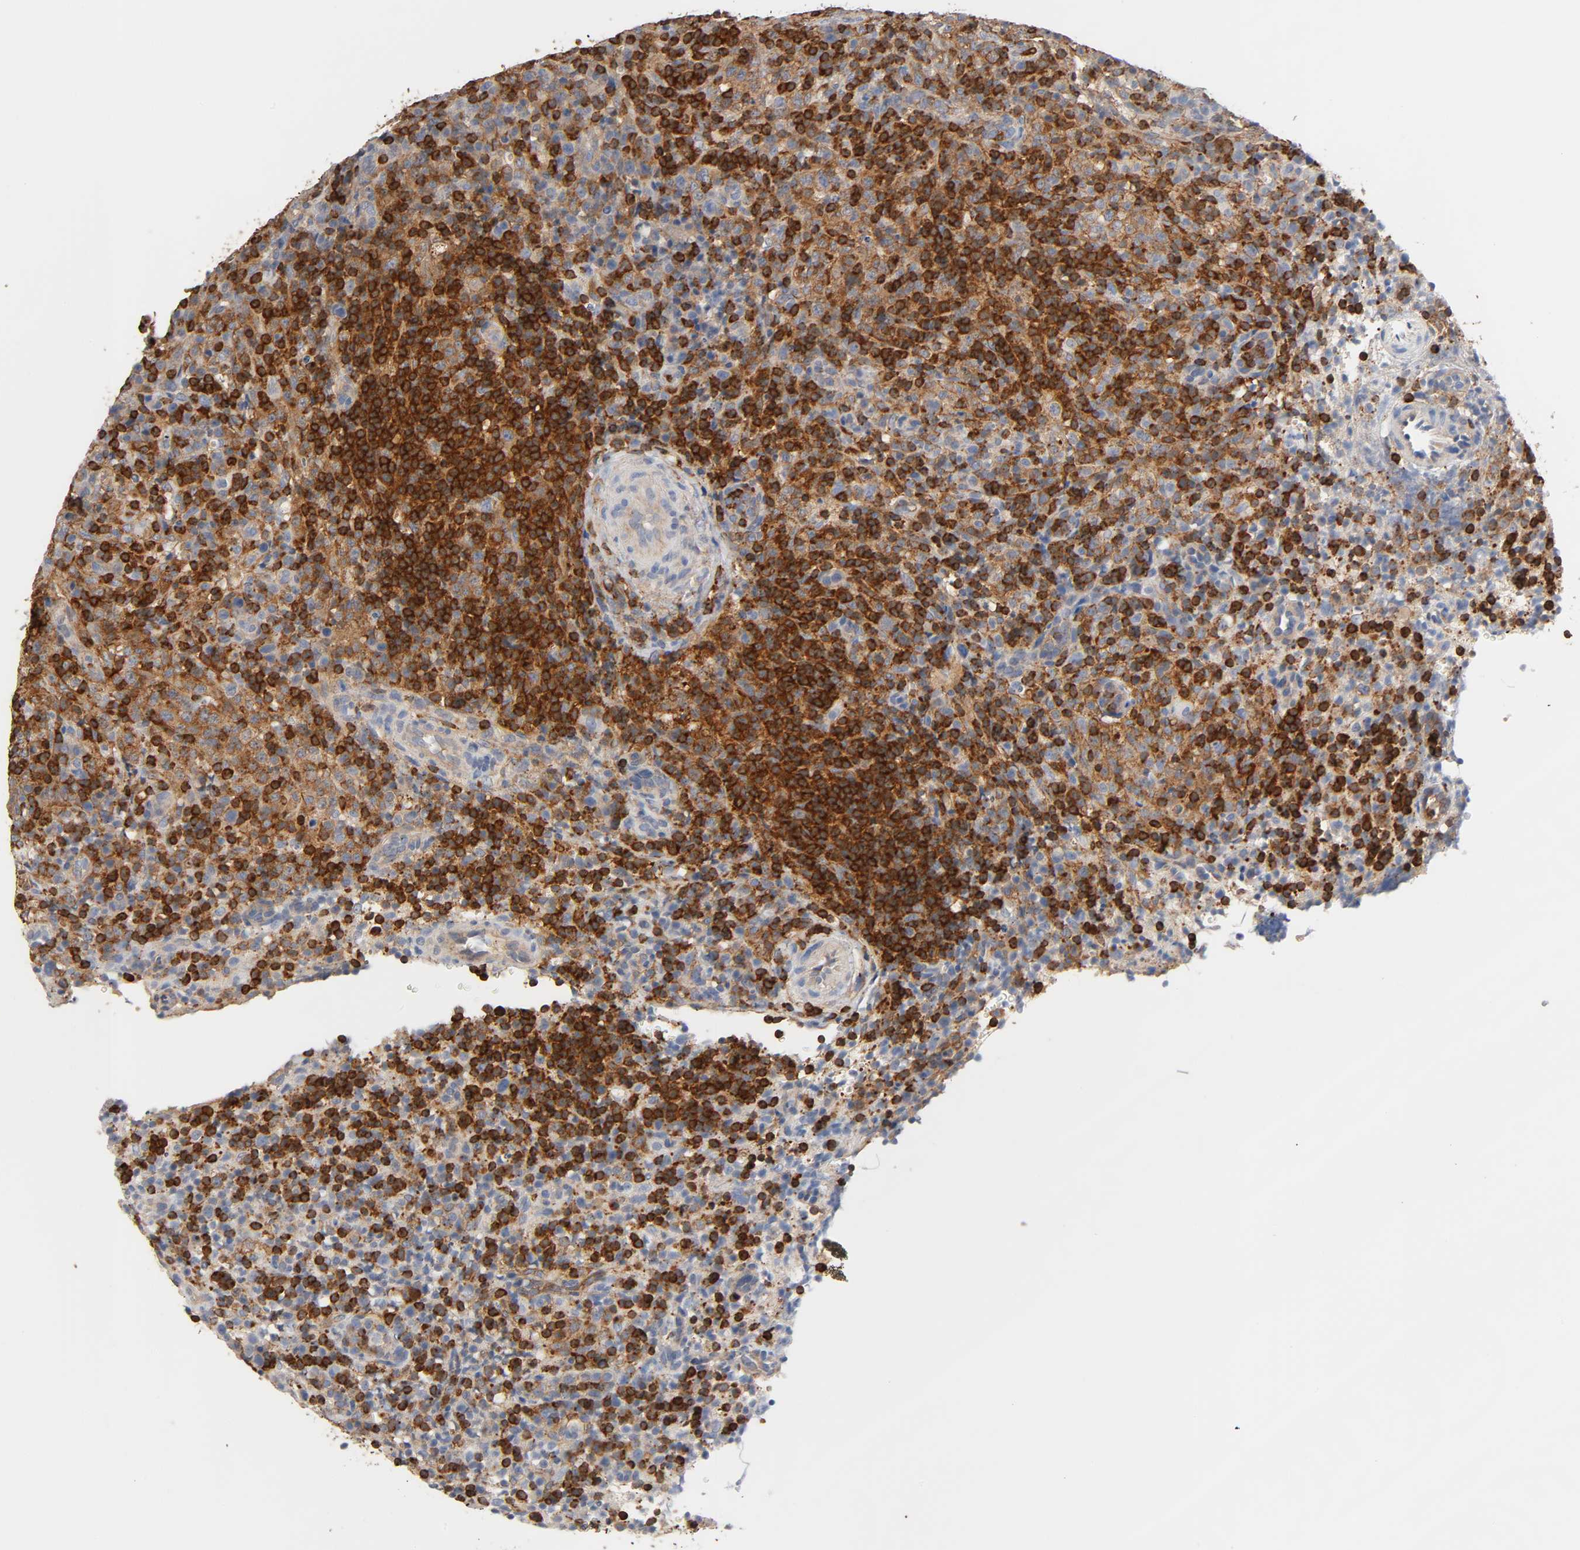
{"staining": {"intensity": "strong", "quantity": ">75%", "location": "cytoplasmic/membranous"}, "tissue": "lymphoma", "cell_type": "Tumor cells", "image_type": "cancer", "snomed": [{"axis": "morphology", "description": "Malignant lymphoma, non-Hodgkin's type, High grade"}, {"axis": "topography", "description": "Lymph node"}], "caption": "Malignant lymphoma, non-Hodgkin's type (high-grade) stained for a protein exhibits strong cytoplasmic/membranous positivity in tumor cells.", "gene": "BIN1", "patient": {"sex": "female", "age": 76}}